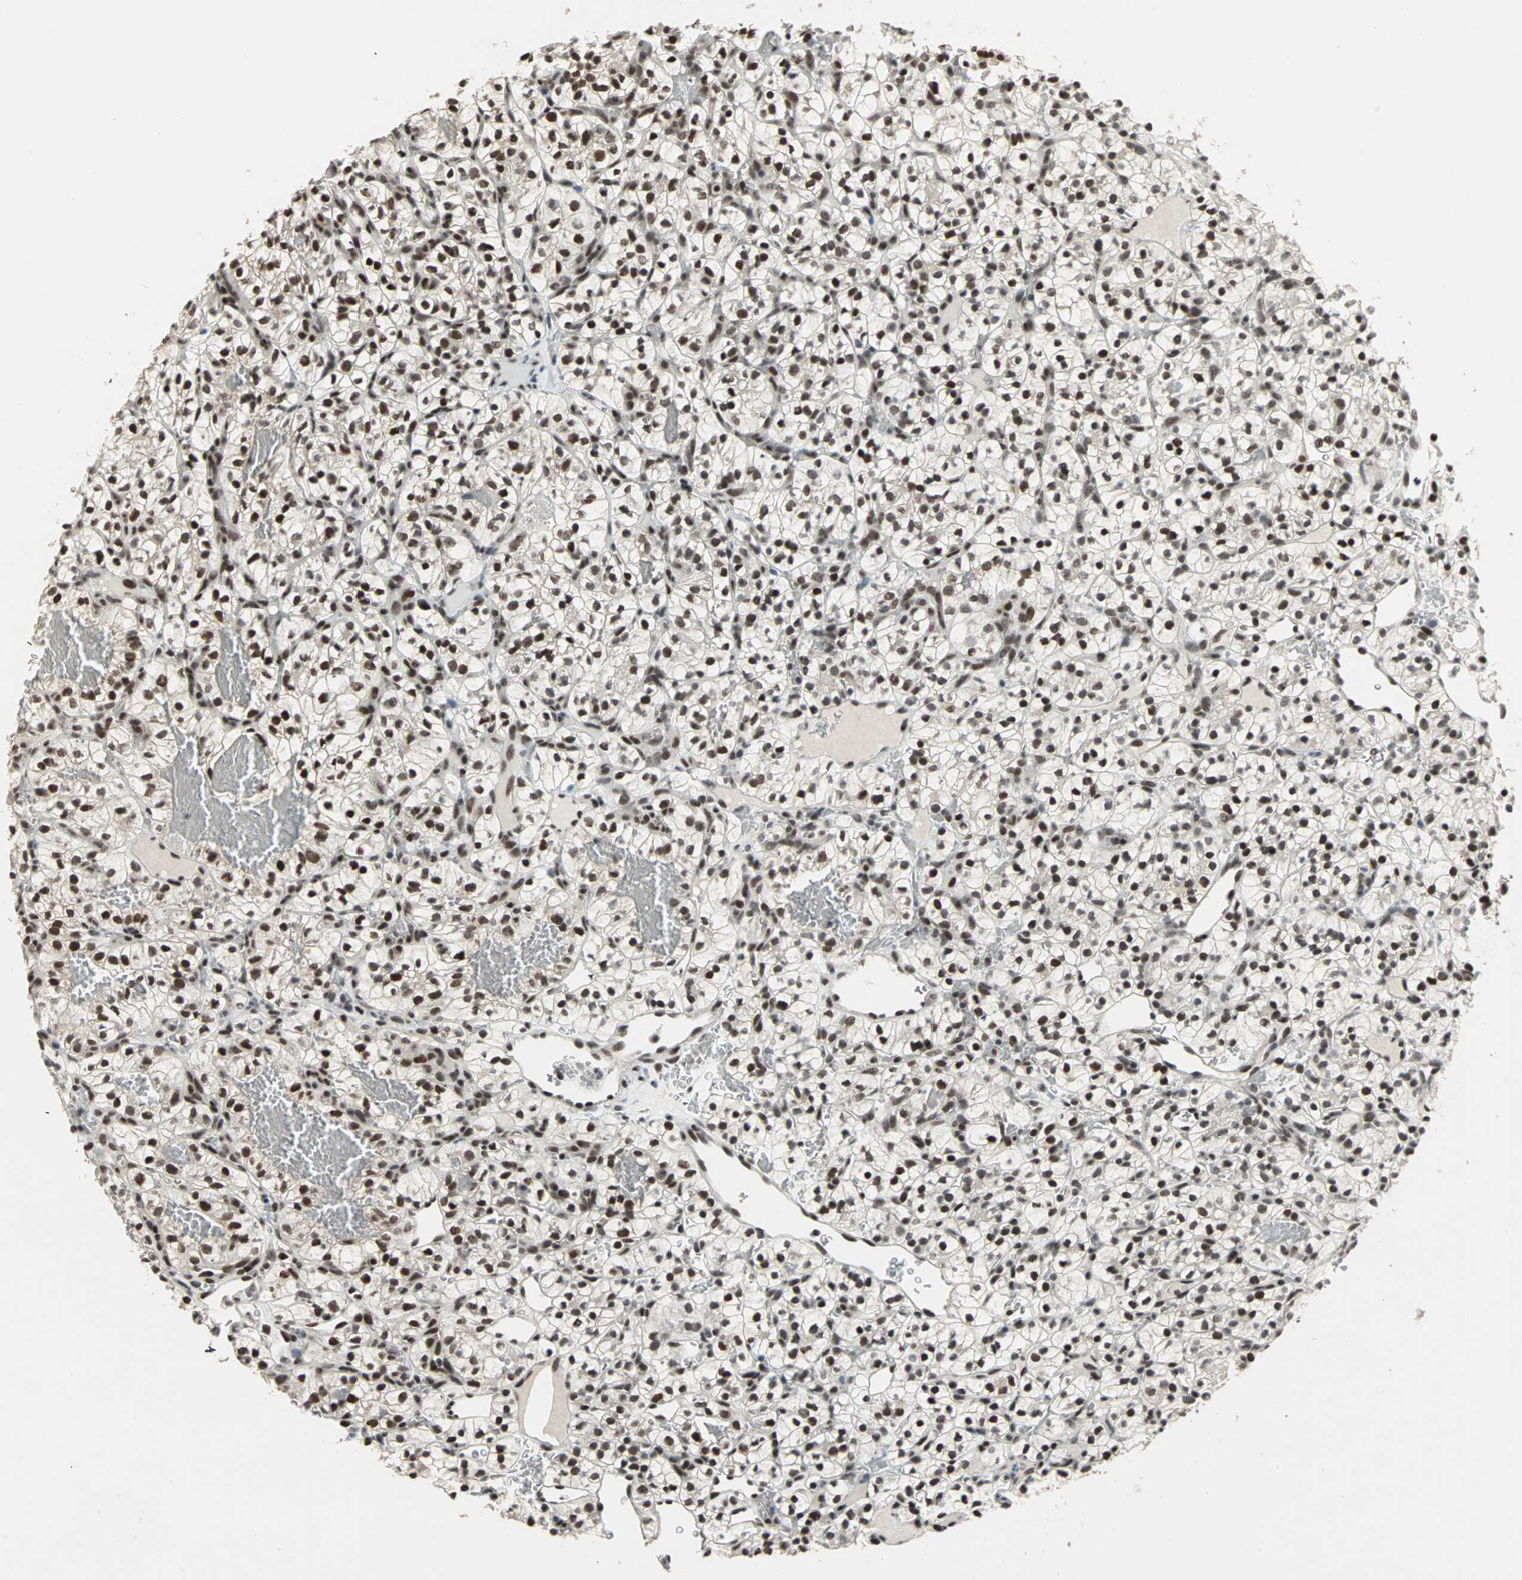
{"staining": {"intensity": "strong", "quantity": ">75%", "location": "nuclear"}, "tissue": "renal cancer", "cell_type": "Tumor cells", "image_type": "cancer", "snomed": [{"axis": "morphology", "description": "Adenocarcinoma, NOS"}, {"axis": "topography", "description": "Kidney"}], "caption": "Immunohistochemical staining of human adenocarcinoma (renal) exhibits high levels of strong nuclear protein expression in about >75% of tumor cells.", "gene": "MDC1", "patient": {"sex": "female", "age": 57}}